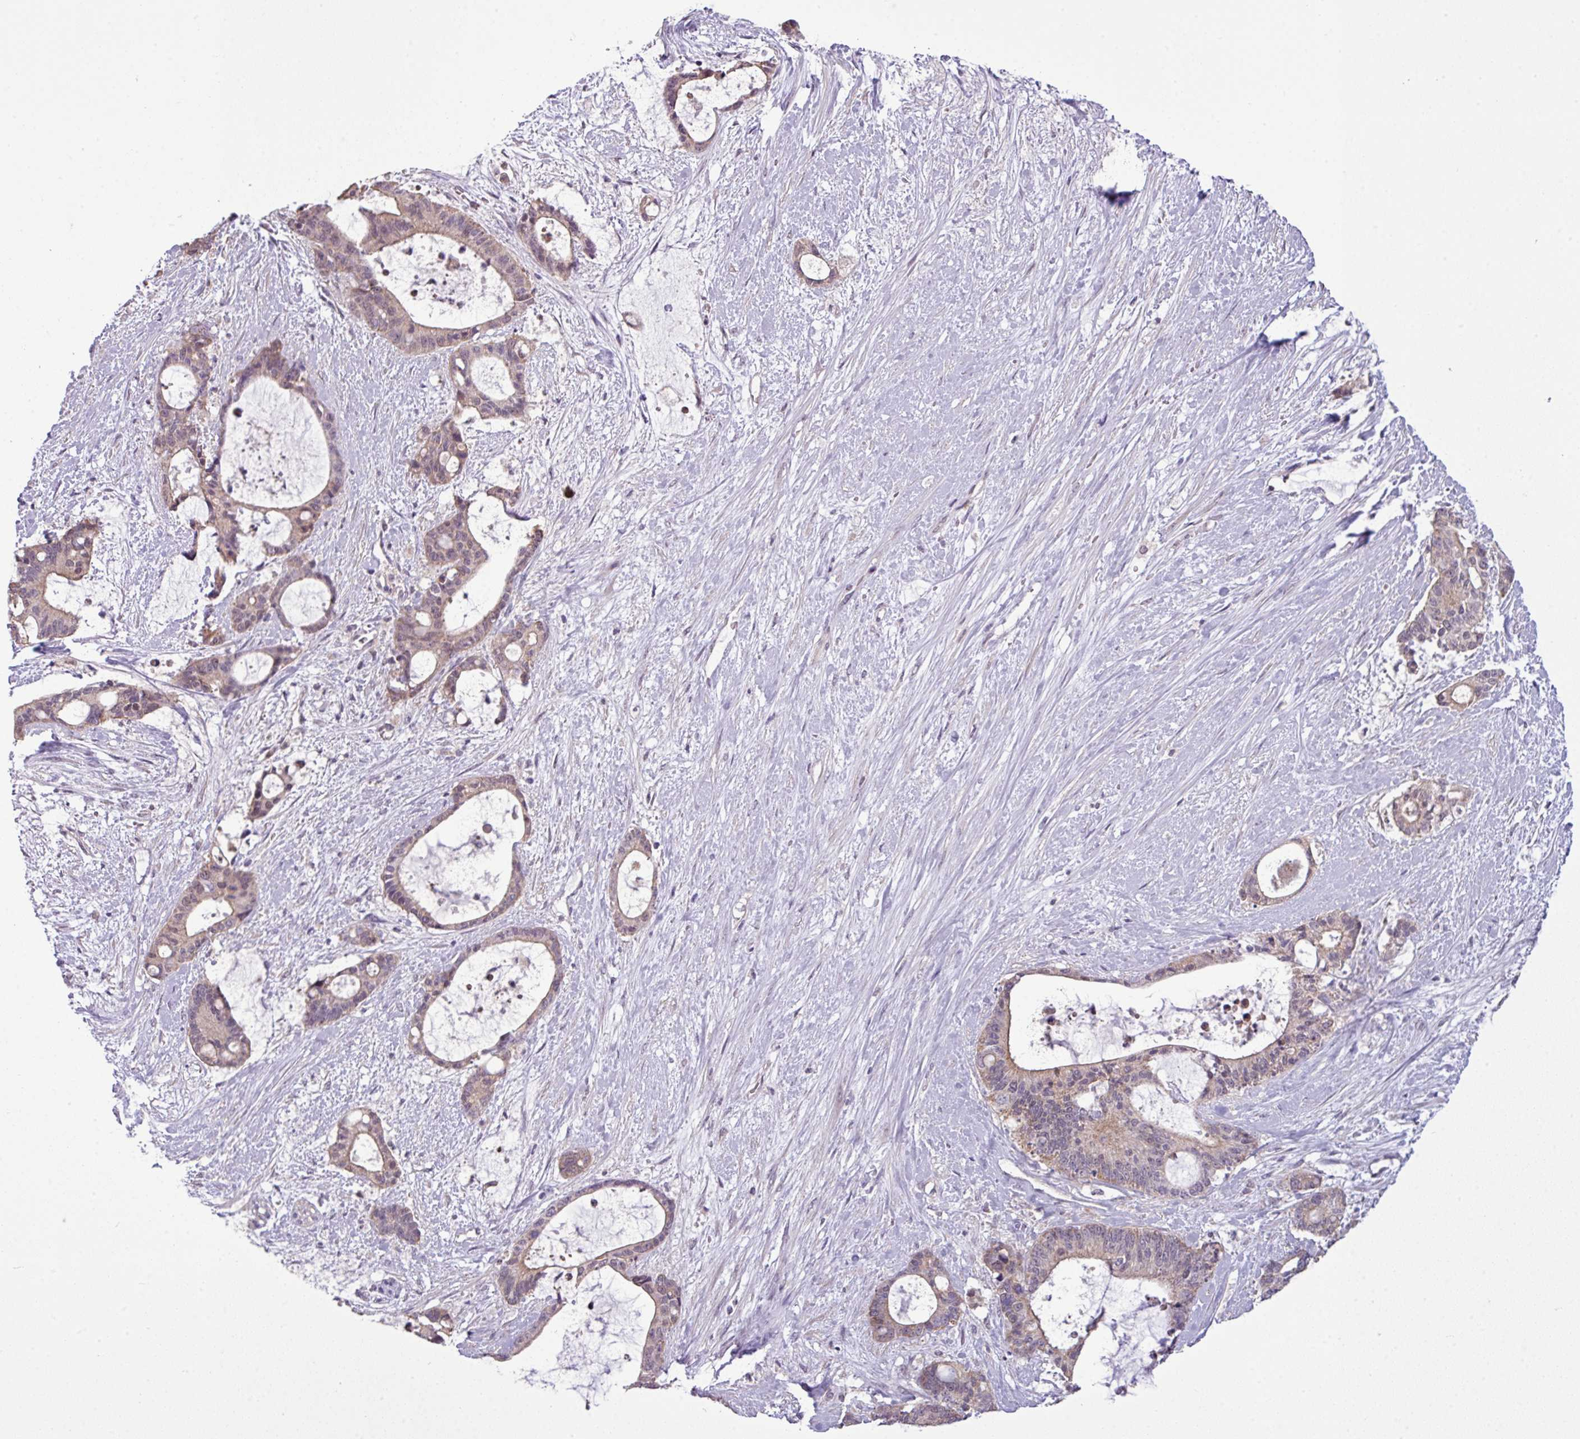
{"staining": {"intensity": "weak", "quantity": ">75%", "location": "cytoplasmic/membranous"}, "tissue": "liver cancer", "cell_type": "Tumor cells", "image_type": "cancer", "snomed": [{"axis": "morphology", "description": "Normal tissue, NOS"}, {"axis": "morphology", "description": "Cholangiocarcinoma"}, {"axis": "topography", "description": "Liver"}, {"axis": "topography", "description": "Peripheral nerve tissue"}], "caption": "Liver cholangiocarcinoma stained with immunohistochemistry (IHC) shows weak cytoplasmic/membranous staining in approximately >75% of tumor cells. The staining is performed using DAB (3,3'-diaminobenzidine) brown chromogen to label protein expression. The nuclei are counter-stained blue using hematoxylin.", "gene": "ZNF217", "patient": {"sex": "female", "age": 73}}